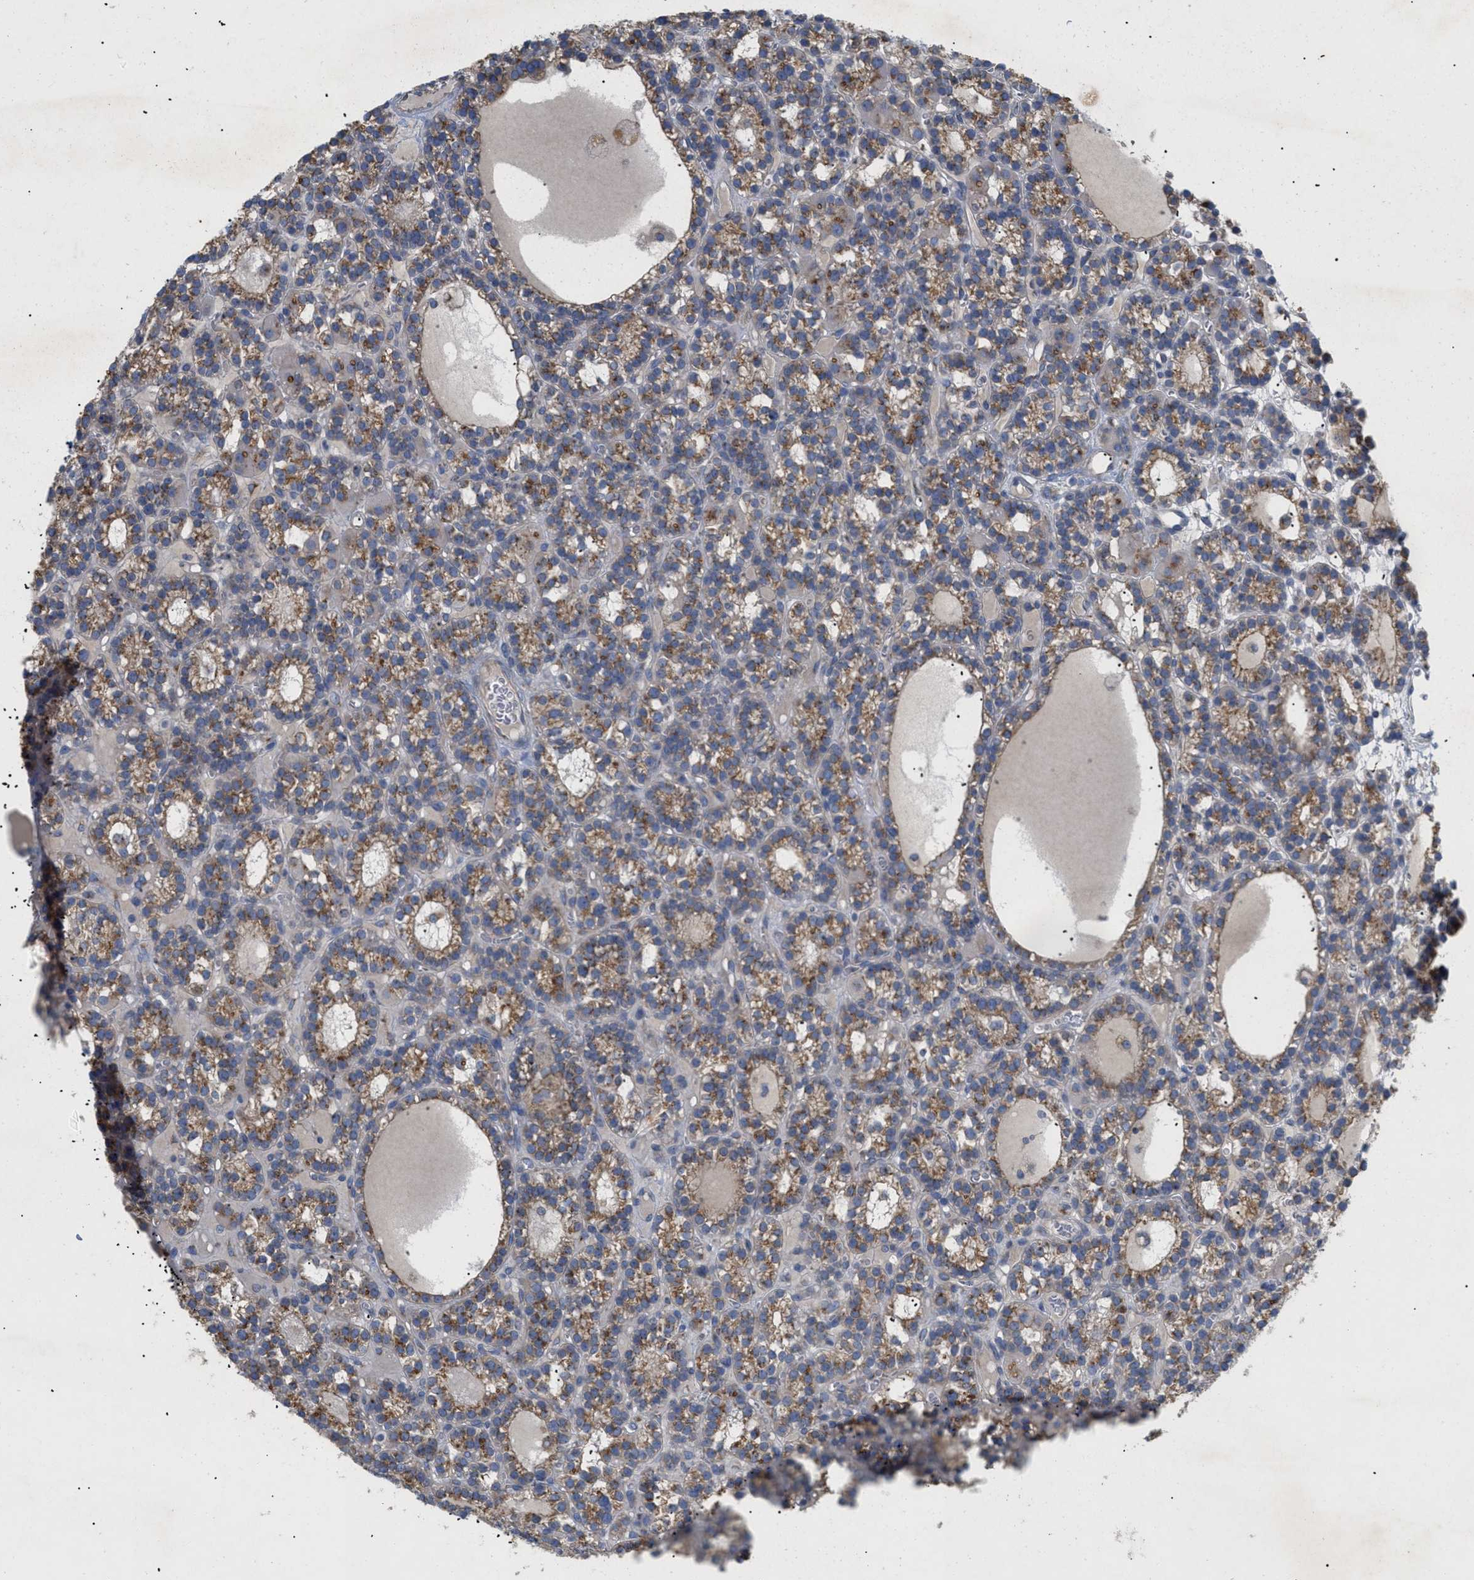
{"staining": {"intensity": "moderate", "quantity": "25%-75%", "location": "cytoplasmic/membranous"}, "tissue": "parathyroid gland", "cell_type": "Glandular cells", "image_type": "normal", "snomed": [{"axis": "morphology", "description": "Normal tissue, NOS"}, {"axis": "morphology", "description": "Adenoma, NOS"}, {"axis": "topography", "description": "Parathyroid gland"}], "caption": "Protein positivity by immunohistochemistry (IHC) displays moderate cytoplasmic/membranous positivity in about 25%-75% of glandular cells in normal parathyroid gland.", "gene": "SLC50A1", "patient": {"sex": "female", "age": 58}}